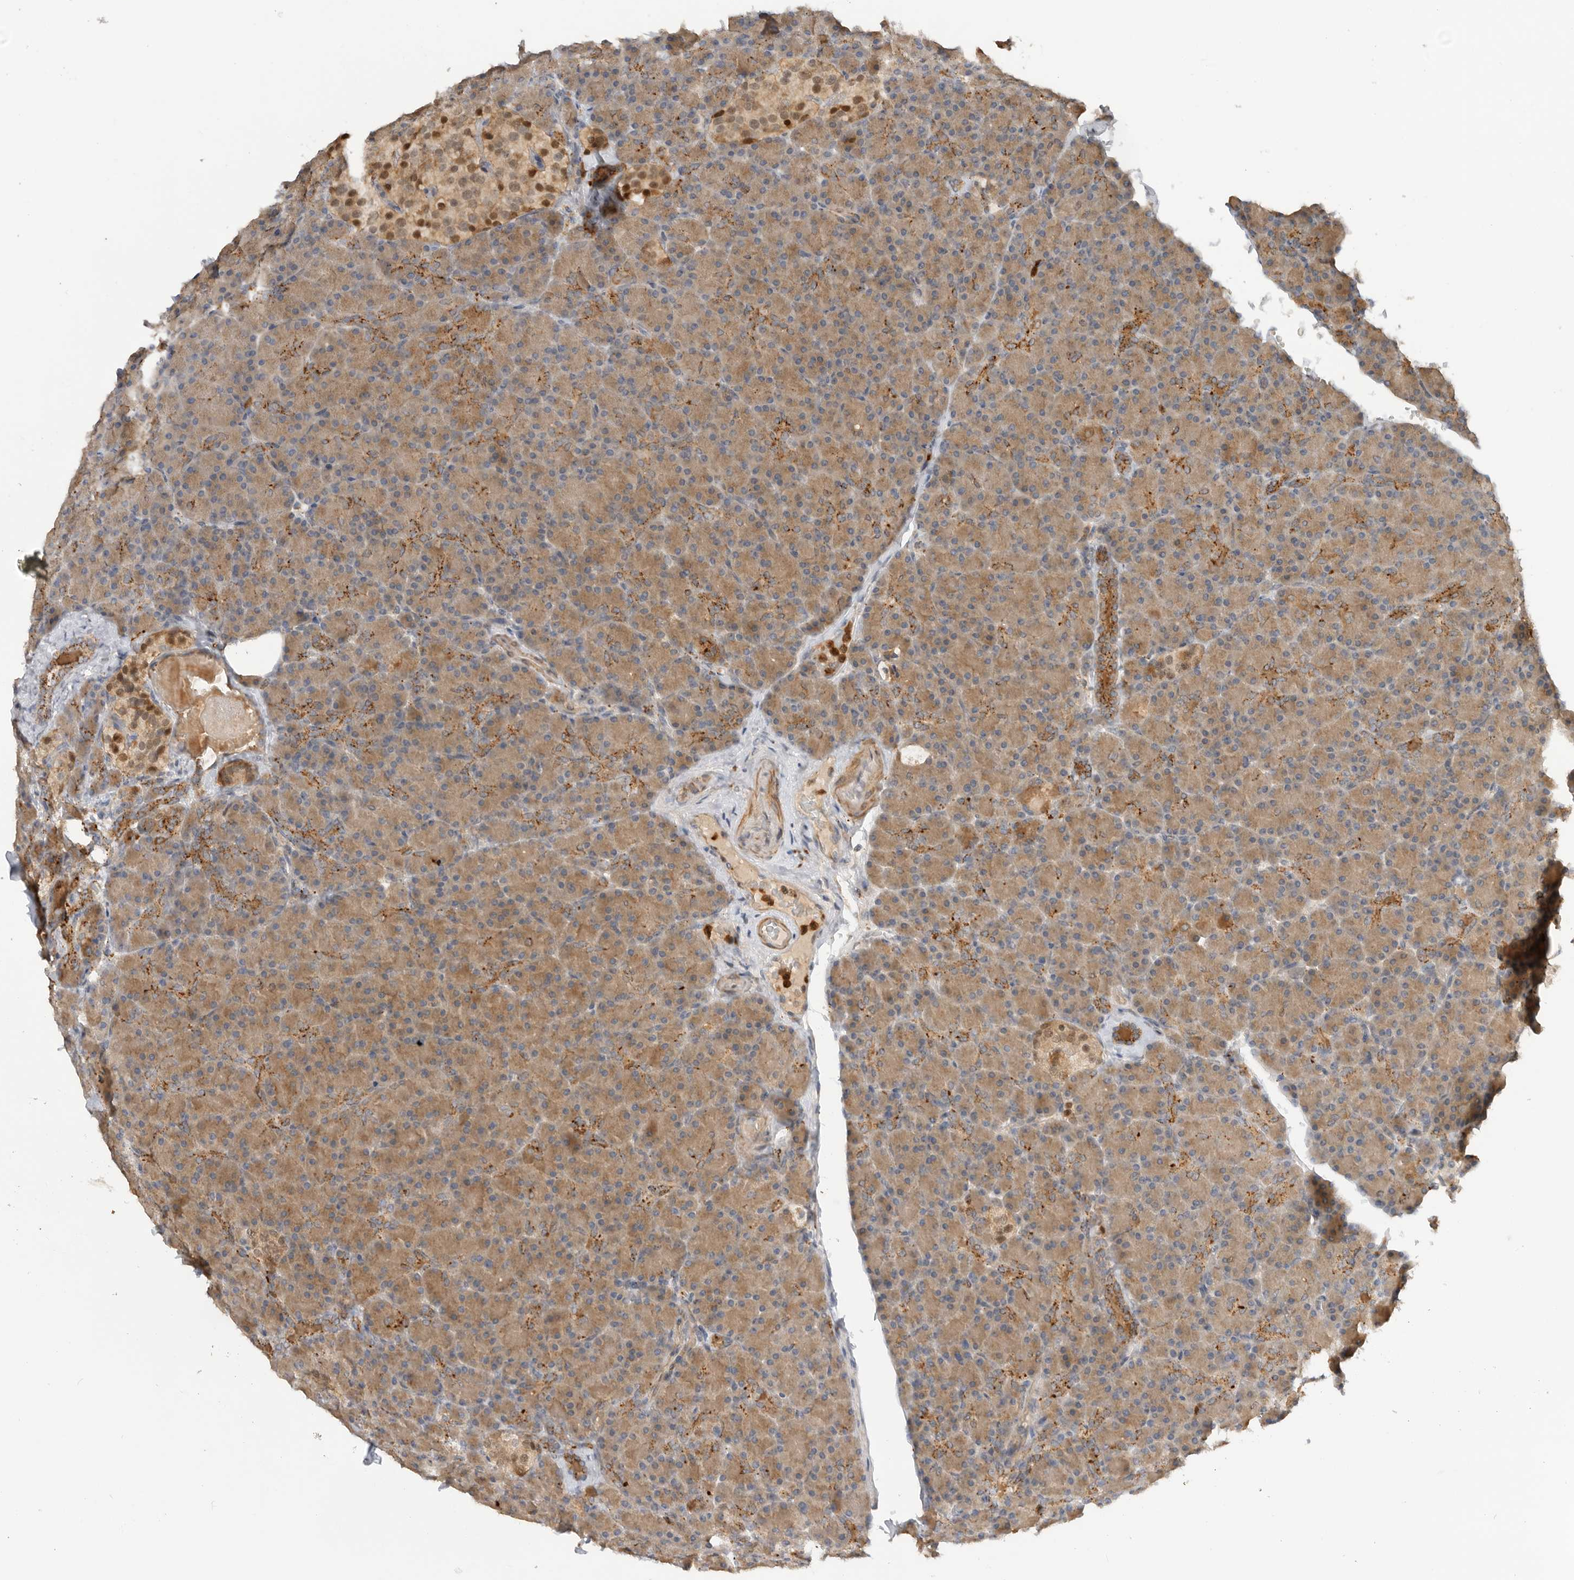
{"staining": {"intensity": "moderate", "quantity": ">75%", "location": "cytoplasmic/membranous"}, "tissue": "pancreas", "cell_type": "Exocrine glandular cells", "image_type": "normal", "snomed": [{"axis": "morphology", "description": "Normal tissue, NOS"}, {"axis": "topography", "description": "Pancreas"}], "caption": "The histopathology image displays immunohistochemical staining of unremarkable pancreas. There is moderate cytoplasmic/membranous expression is seen in approximately >75% of exocrine glandular cells. Immunohistochemistry stains the protein of interest in brown and the nuclei are stained blue.", "gene": "GNE", "patient": {"sex": "female", "age": 43}}